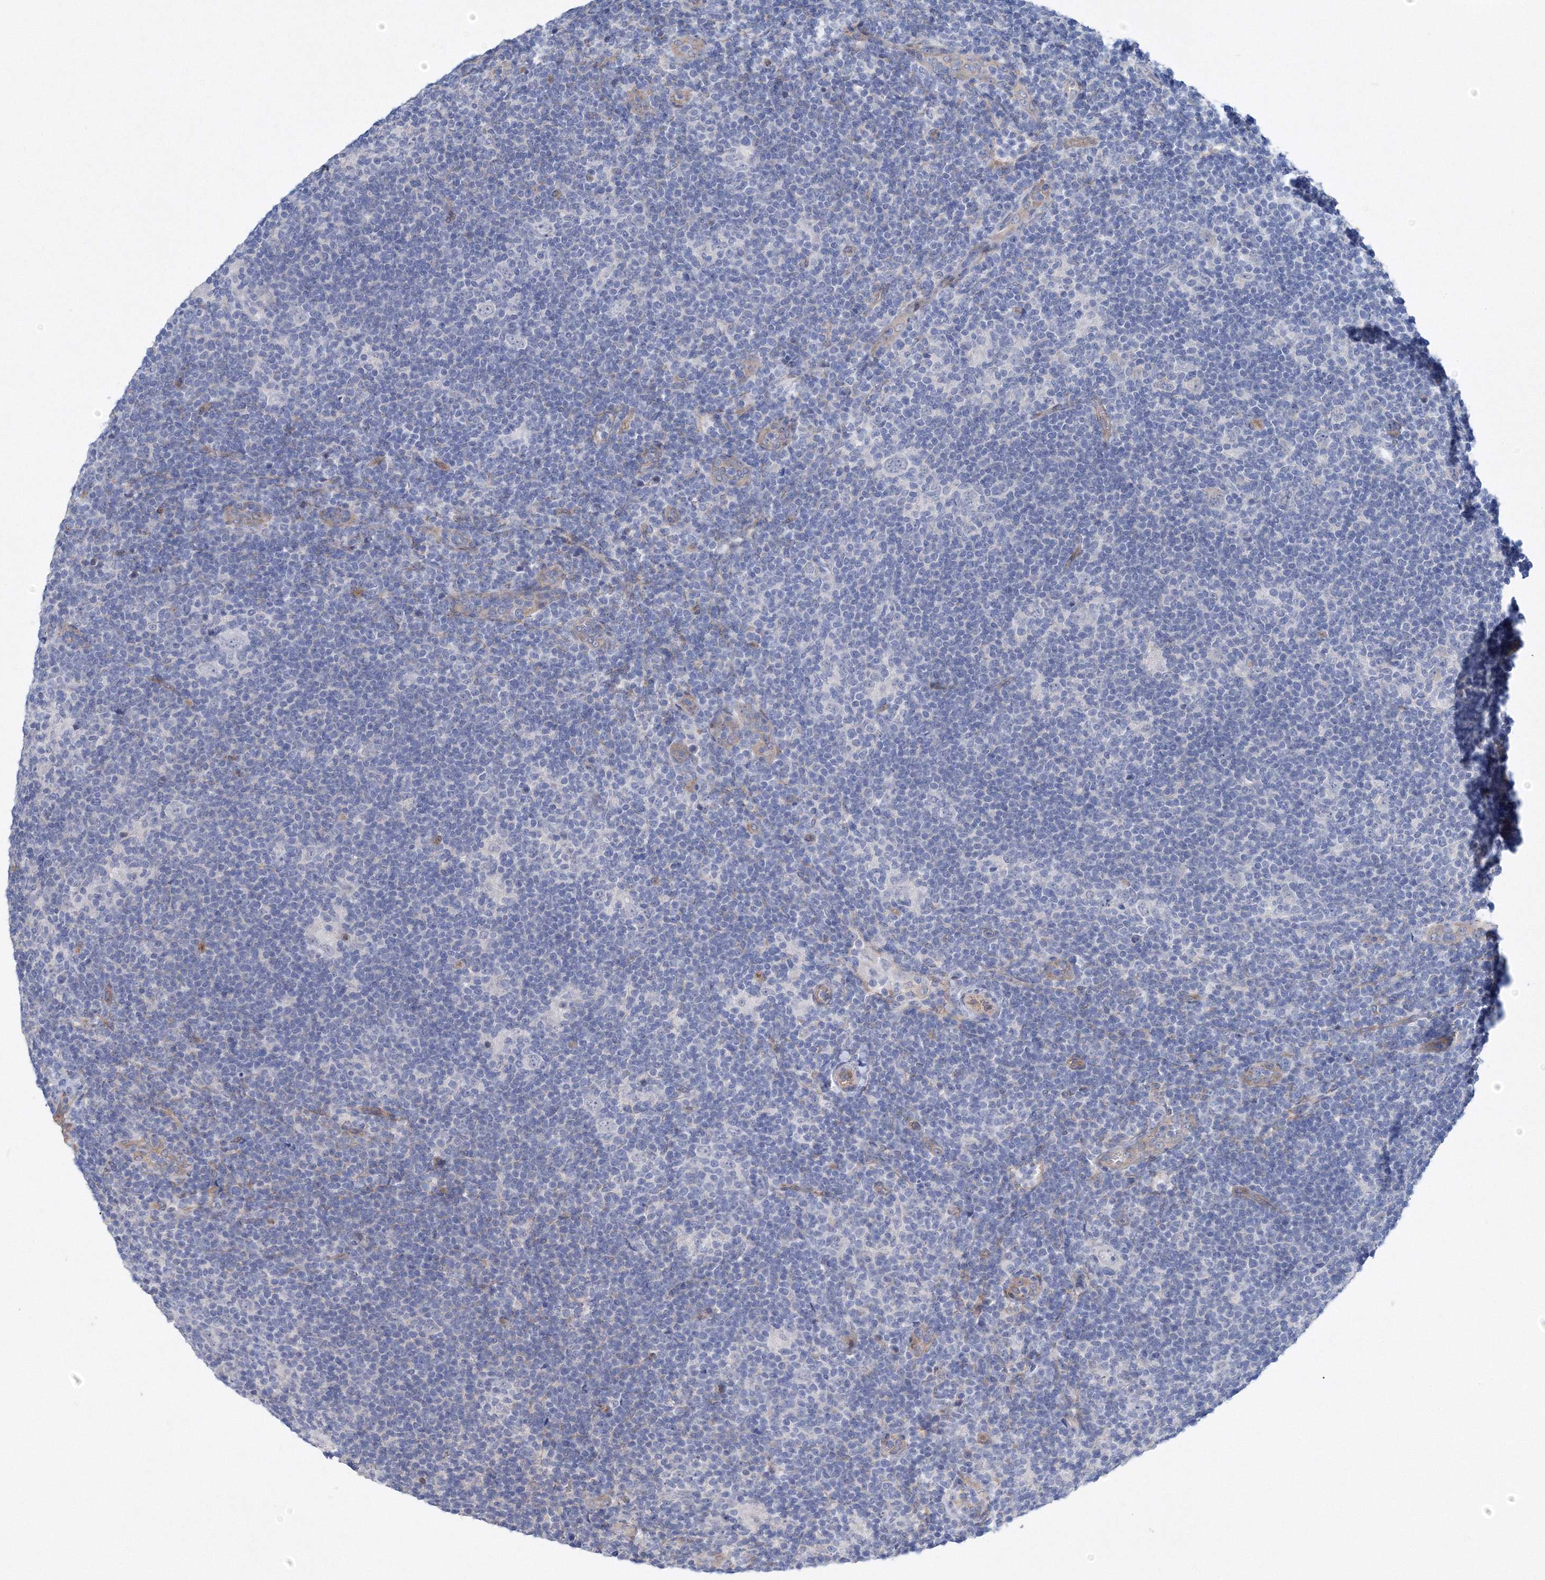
{"staining": {"intensity": "negative", "quantity": "none", "location": "none"}, "tissue": "lymphoma", "cell_type": "Tumor cells", "image_type": "cancer", "snomed": [{"axis": "morphology", "description": "Hodgkin's disease, NOS"}, {"axis": "topography", "description": "Lymph node"}], "caption": "Protein analysis of lymphoma displays no significant expression in tumor cells.", "gene": "TANC1", "patient": {"sex": "female", "age": 57}}